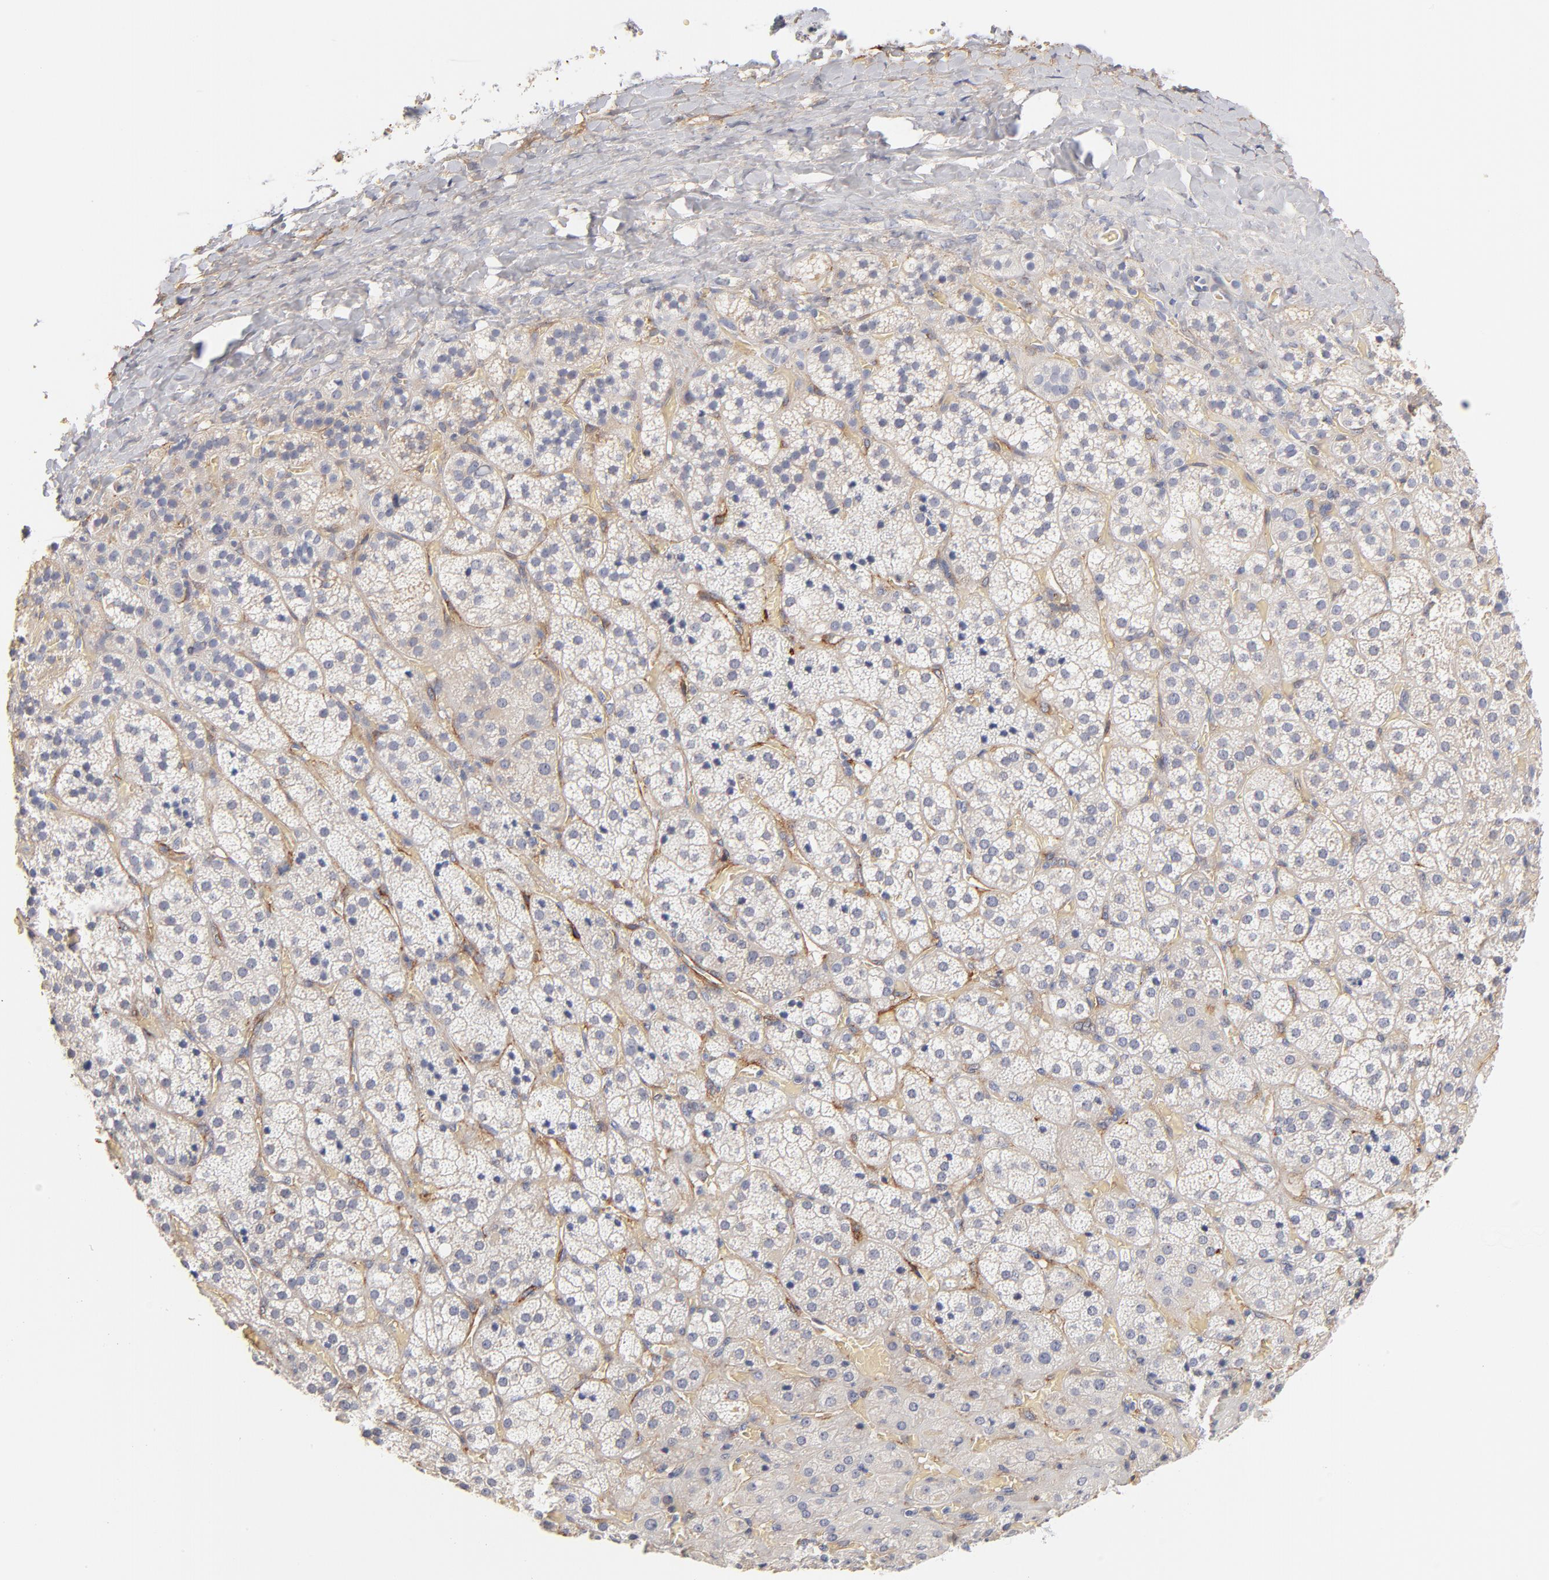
{"staining": {"intensity": "negative", "quantity": "none", "location": "none"}, "tissue": "adrenal gland", "cell_type": "Glandular cells", "image_type": "normal", "snomed": [{"axis": "morphology", "description": "Normal tissue, NOS"}, {"axis": "topography", "description": "Adrenal gland"}], "caption": "IHC image of benign adrenal gland: adrenal gland stained with DAB (3,3'-diaminobenzidine) demonstrates no significant protein positivity in glandular cells.", "gene": "ITGA8", "patient": {"sex": "female", "age": 71}}